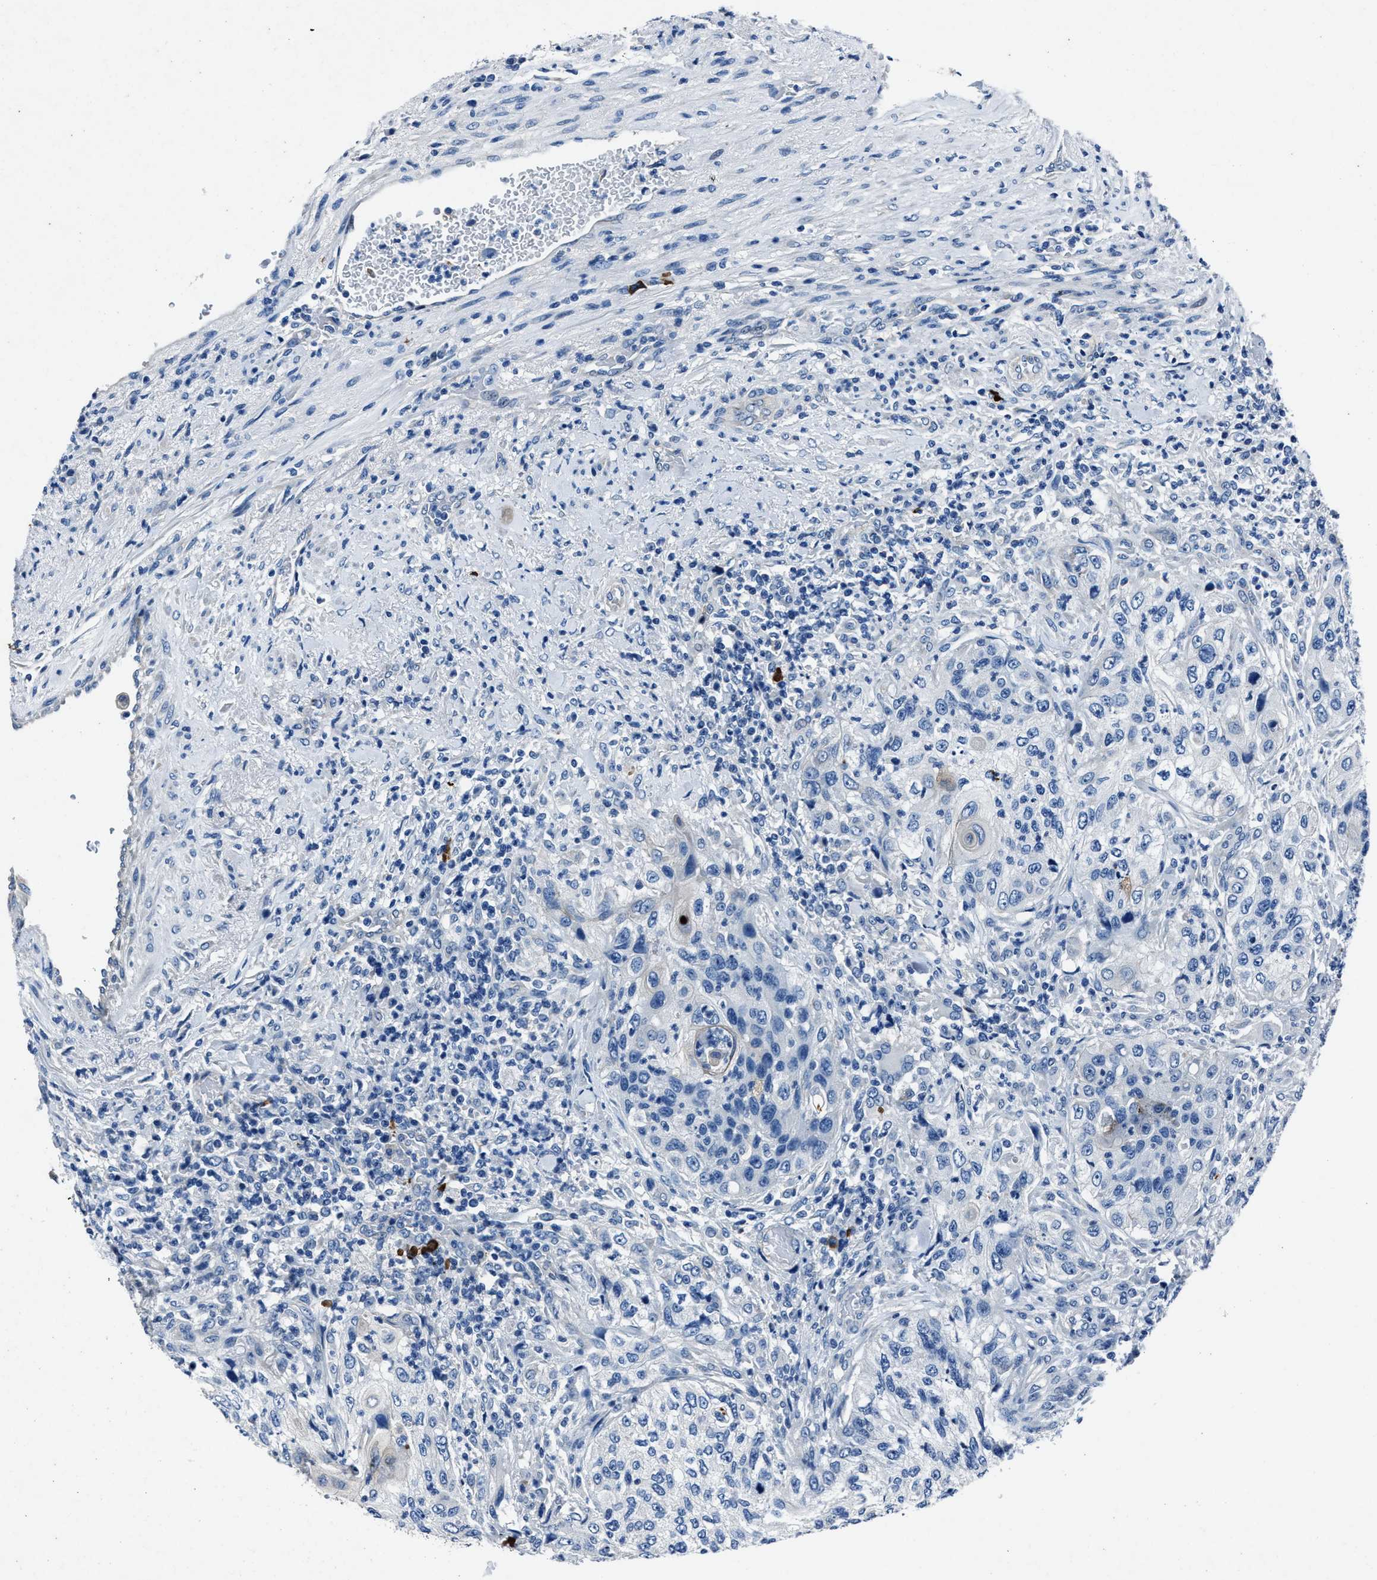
{"staining": {"intensity": "negative", "quantity": "none", "location": "none"}, "tissue": "urothelial cancer", "cell_type": "Tumor cells", "image_type": "cancer", "snomed": [{"axis": "morphology", "description": "Urothelial carcinoma, High grade"}, {"axis": "topography", "description": "Urinary bladder"}], "caption": "Immunohistochemical staining of urothelial cancer demonstrates no significant expression in tumor cells.", "gene": "NACAD", "patient": {"sex": "female", "age": 60}}